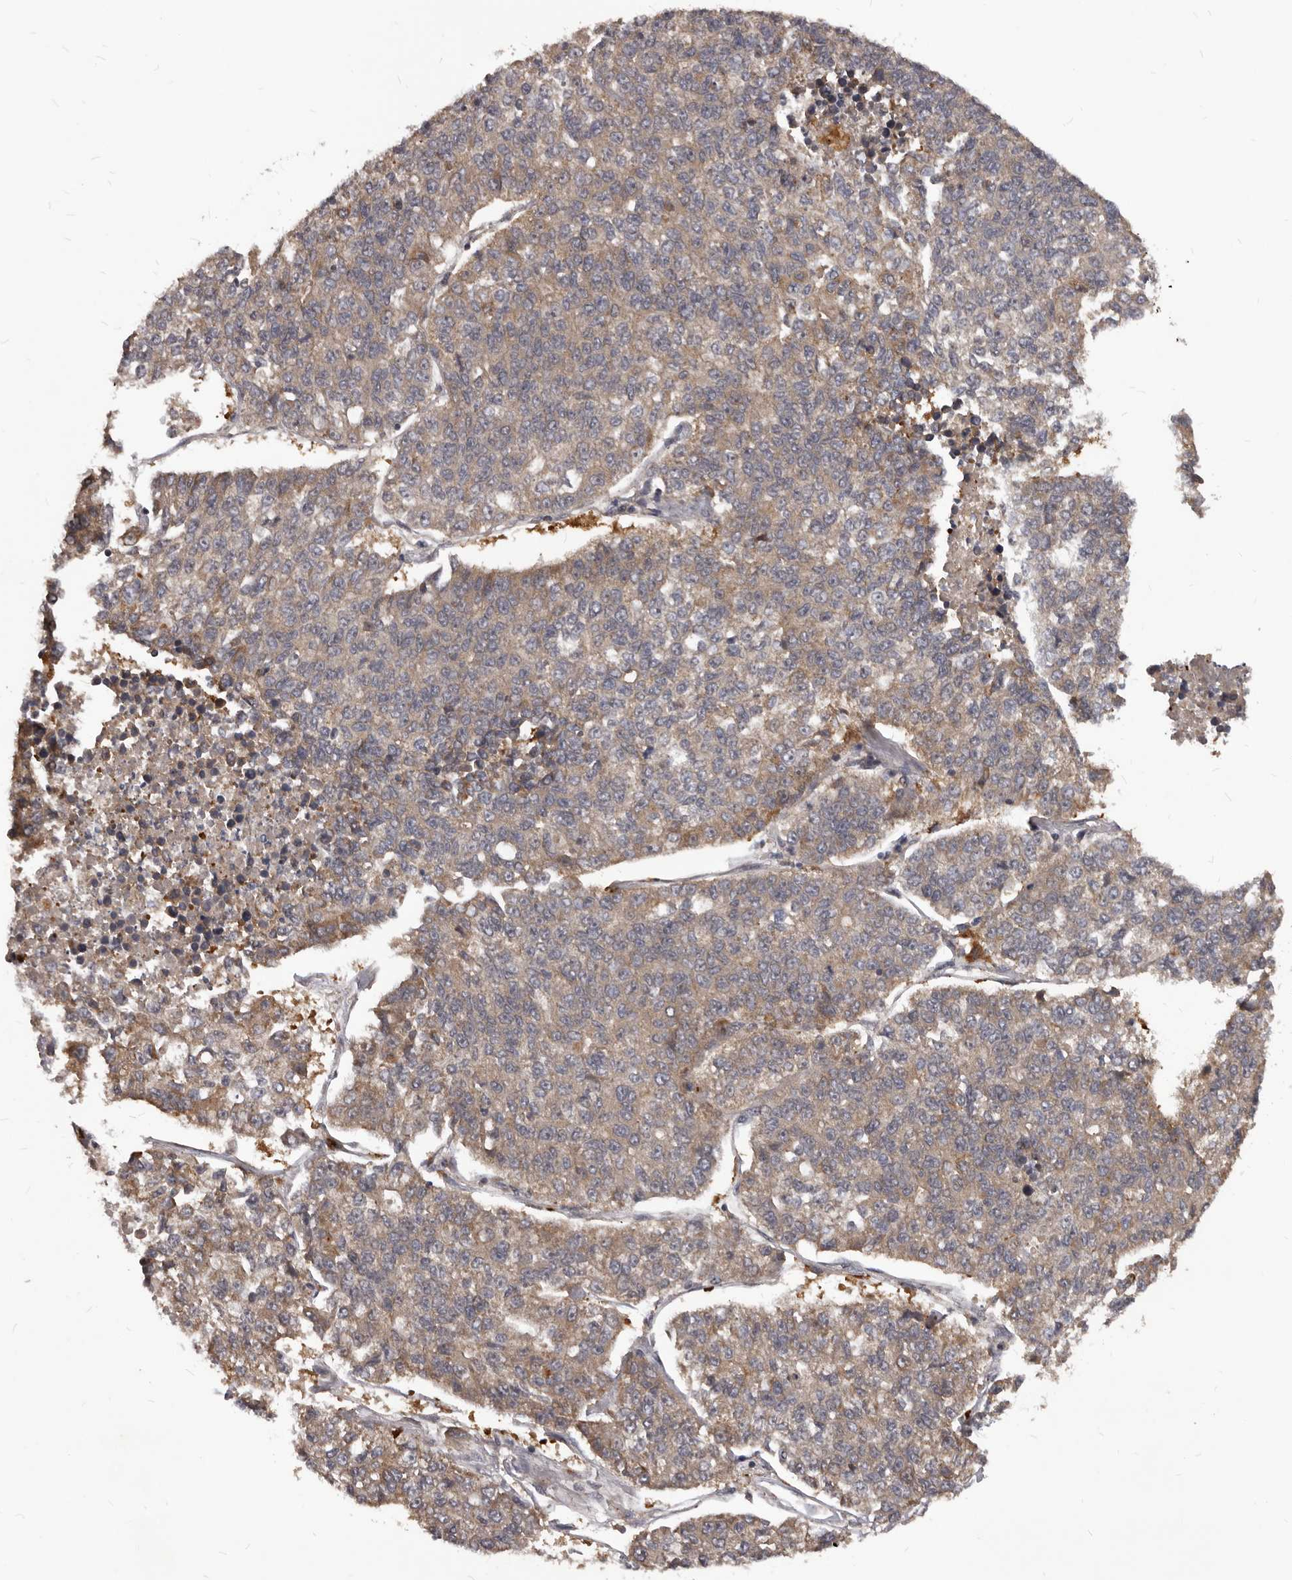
{"staining": {"intensity": "weak", "quantity": ">75%", "location": "cytoplasmic/membranous"}, "tissue": "lung cancer", "cell_type": "Tumor cells", "image_type": "cancer", "snomed": [{"axis": "morphology", "description": "Adenocarcinoma, NOS"}, {"axis": "topography", "description": "Lung"}], "caption": "High-magnification brightfield microscopy of lung cancer stained with DAB (3,3'-diaminobenzidine) (brown) and counterstained with hematoxylin (blue). tumor cells exhibit weak cytoplasmic/membranous staining is present in about>75% of cells. Ihc stains the protein of interest in brown and the nuclei are stained blue.", "gene": "GABPB2", "patient": {"sex": "male", "age": 49}}